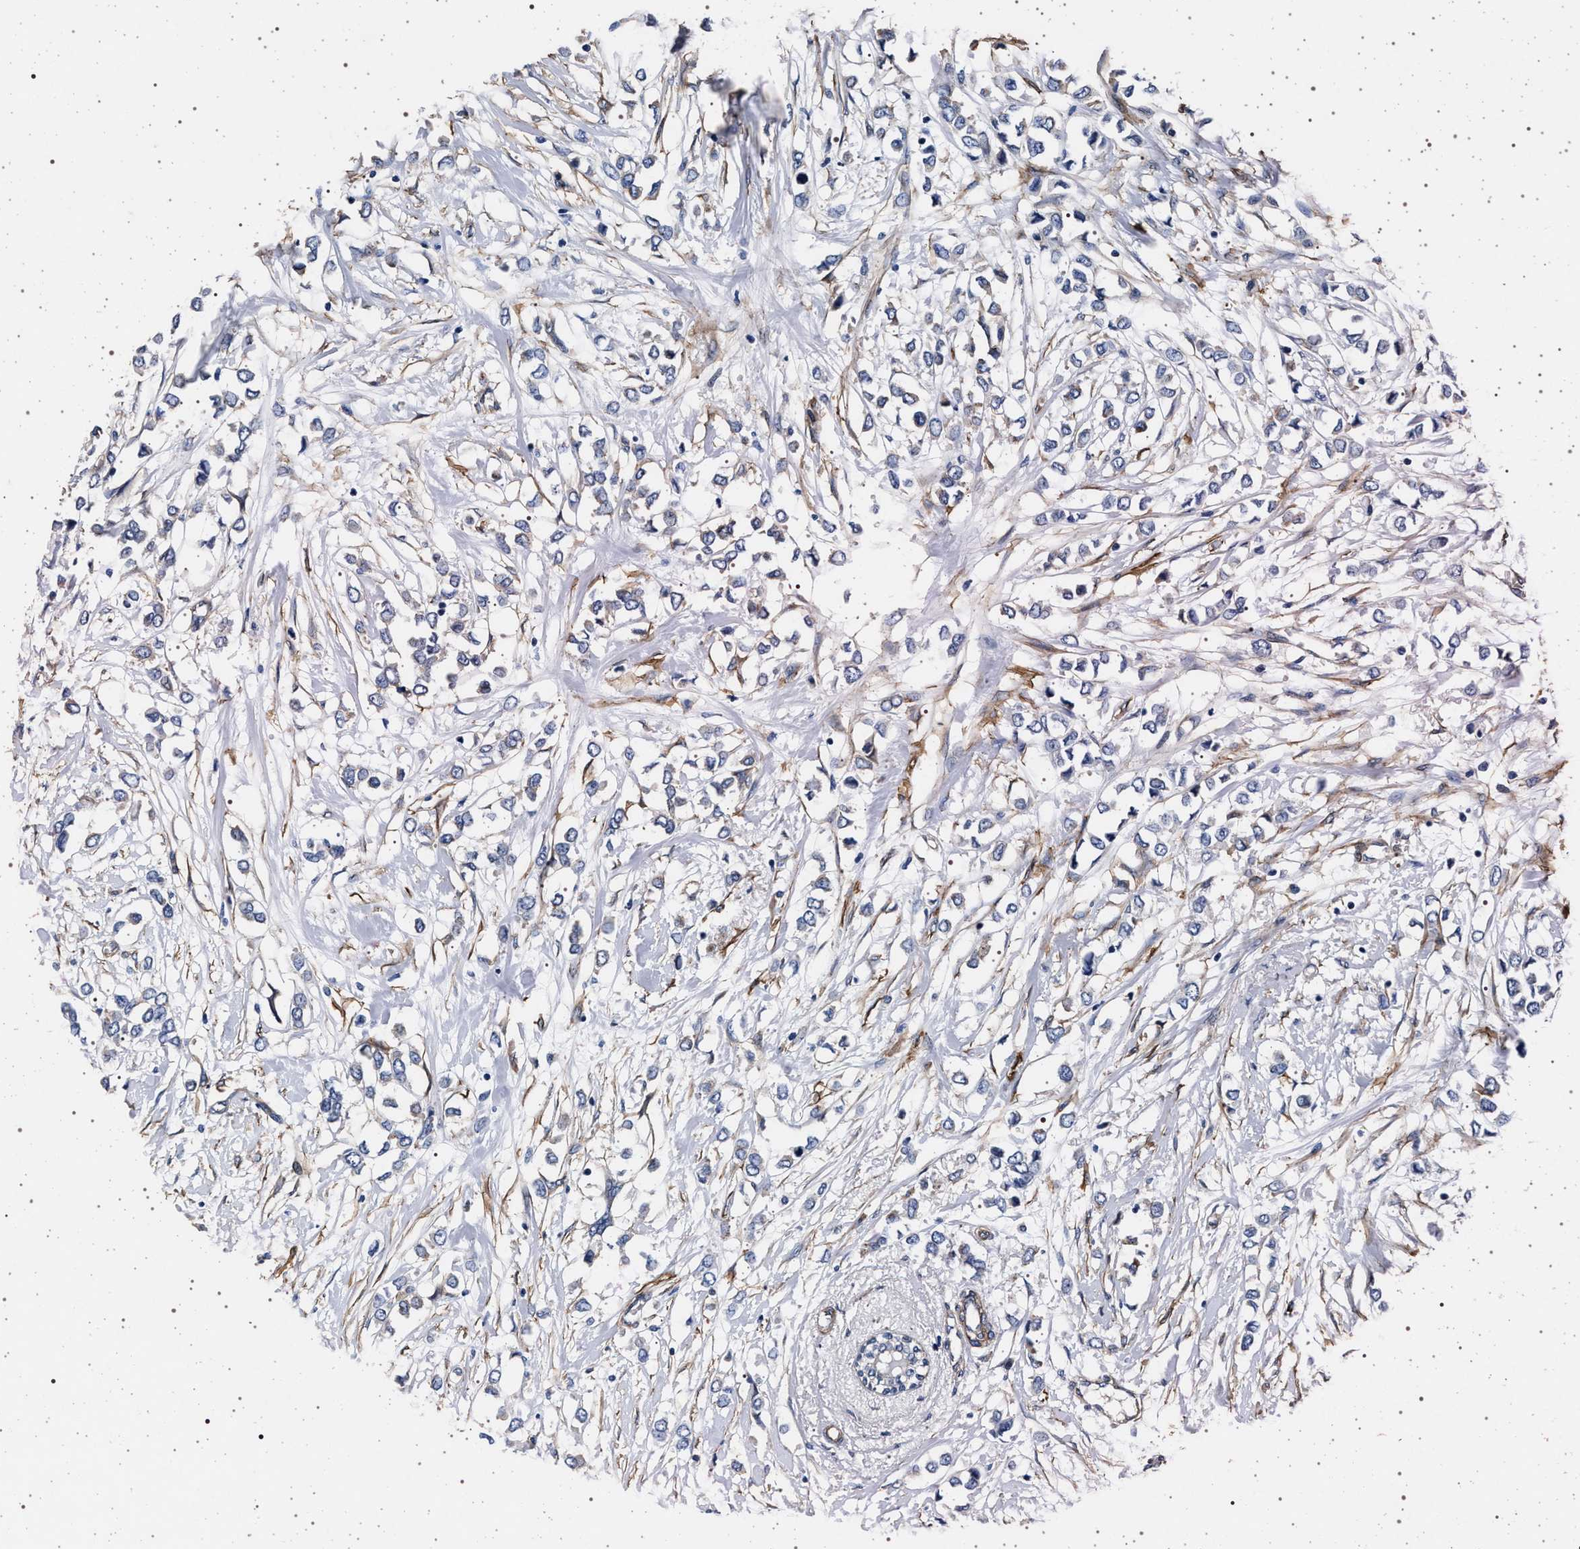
{"staining": {"intensity": "negative", "quantity": "none", "location": "none"}, "tissue": "breast cancer", "cell_type": "Tumor cells", "image_type": "cancer", "snomed": [{"axis": "morphology", "description": "Lobular carcinoma"}, {"axis": "topography", "description": "Breast"}], "caption": "IHC histopathology image of neoplastic tissue: human breast cancer stained with DAB (3,3'-diaminobenzidine) demonstrates no significant protein expression in tumor cells.", "gene": "KCNK6", "patient": {"sex": "female", "age": 51}}